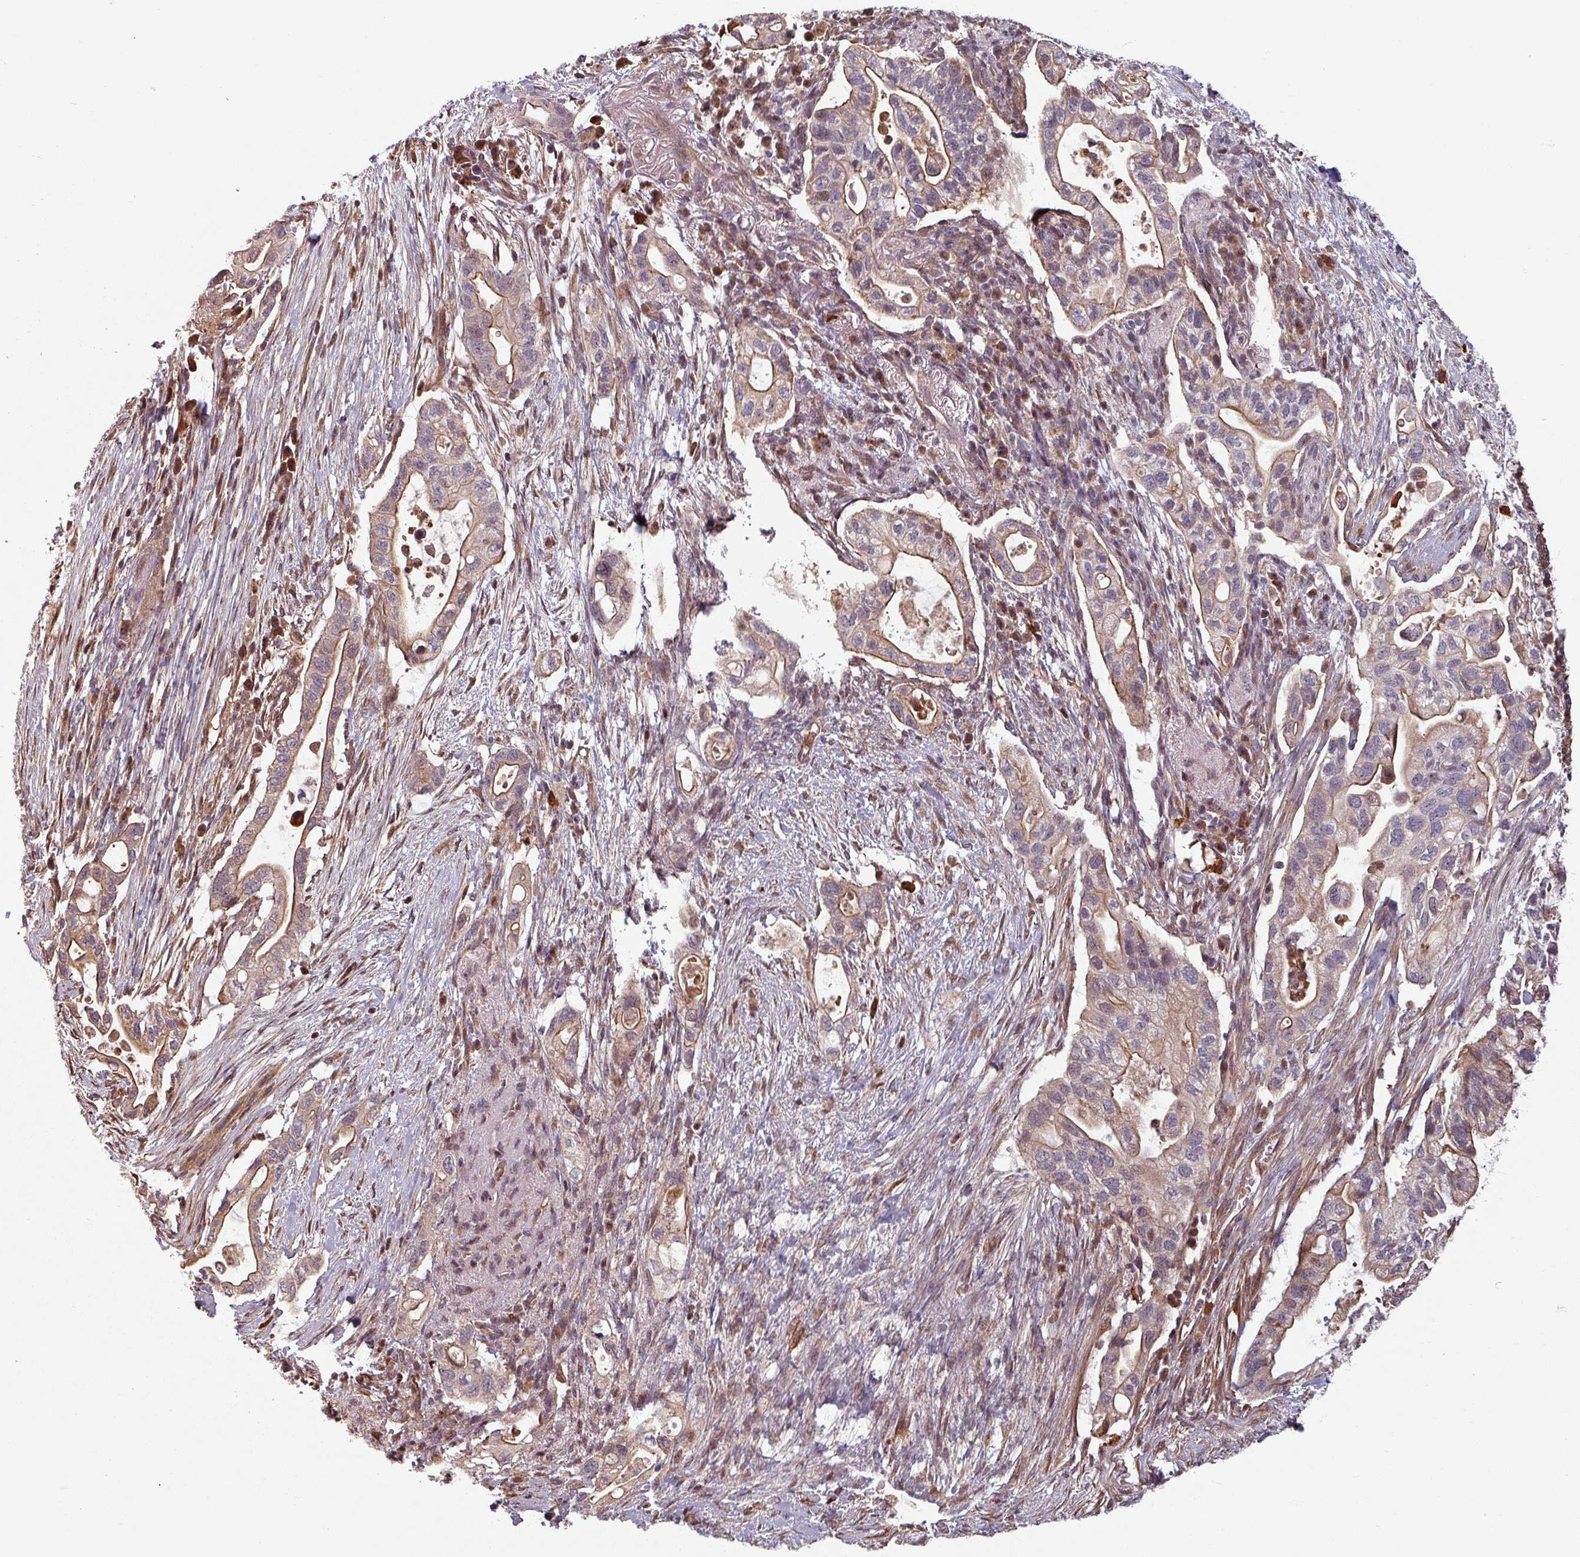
{"staining": {"intensity": "moderate", "quantity": "<25%", "location": "cytoplasmic/membranous"}, "tissue": "pancreatic cancer", "cell_type": "Tumor cells", "image_type": "cancer", "snomed": [{"axis": "morphology", "description": "Adenocarcinoma, NOS"}, {"axis": "topography", "description": "Pancreas"}], "caption": "Immunohistochemistry histopathology image of neoplastic tissue: human pancreatic adenocarcinoma stained using immunohistochemistry (IHC) shows low levels of moderate protein expression localized specifically in the cytoplasmic/membranous of tumor cells, appearing as a cytoplasmic/membranous brown color.", "gene": "EID1", "patient": {"sex": "female", "age": 72}}